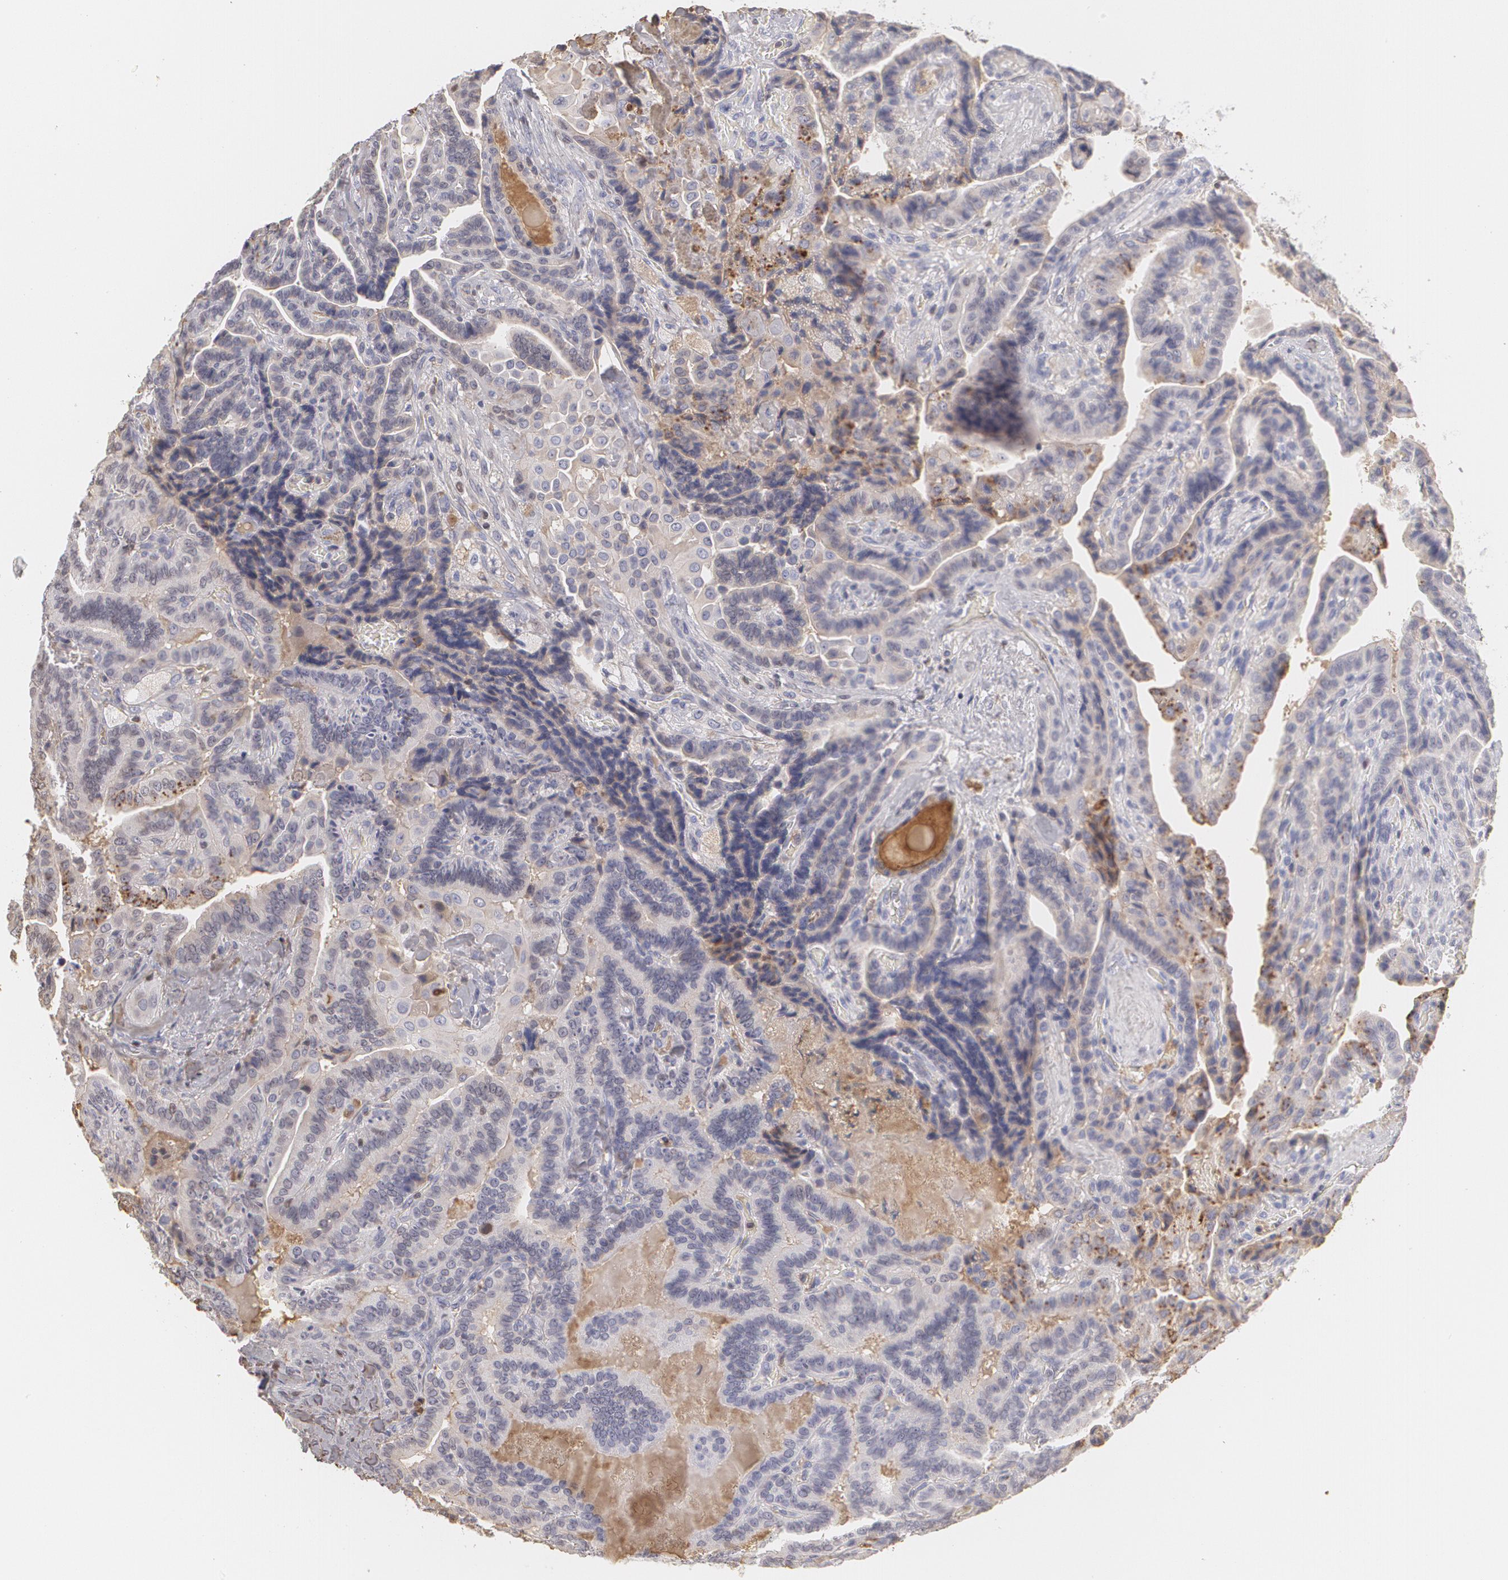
{"staining": {"intensity": "moderate", "quantity": "25%-75%", "location": "cytoplasmic/membranous,nuclear"}, "tissue": "thyroid cancer", "cell_type": "Tumor cells", "image_type": "cancer", "snomed": [{"axis": "morphology", "description": "Papillary adenocarcinoma, NOS"}, {"axis": "topography", "description": "Thyroid gland"}], "caption": "The histopathology image exhibits a brown stain indicating the presence of a protein in the cytoplasmic/membranous and nuclear of tumor cells in thyroid cancer (papillary adenocarcinoma).", "gene": "SERPINA1", "patient": {"sex": "male", "age": 87}}